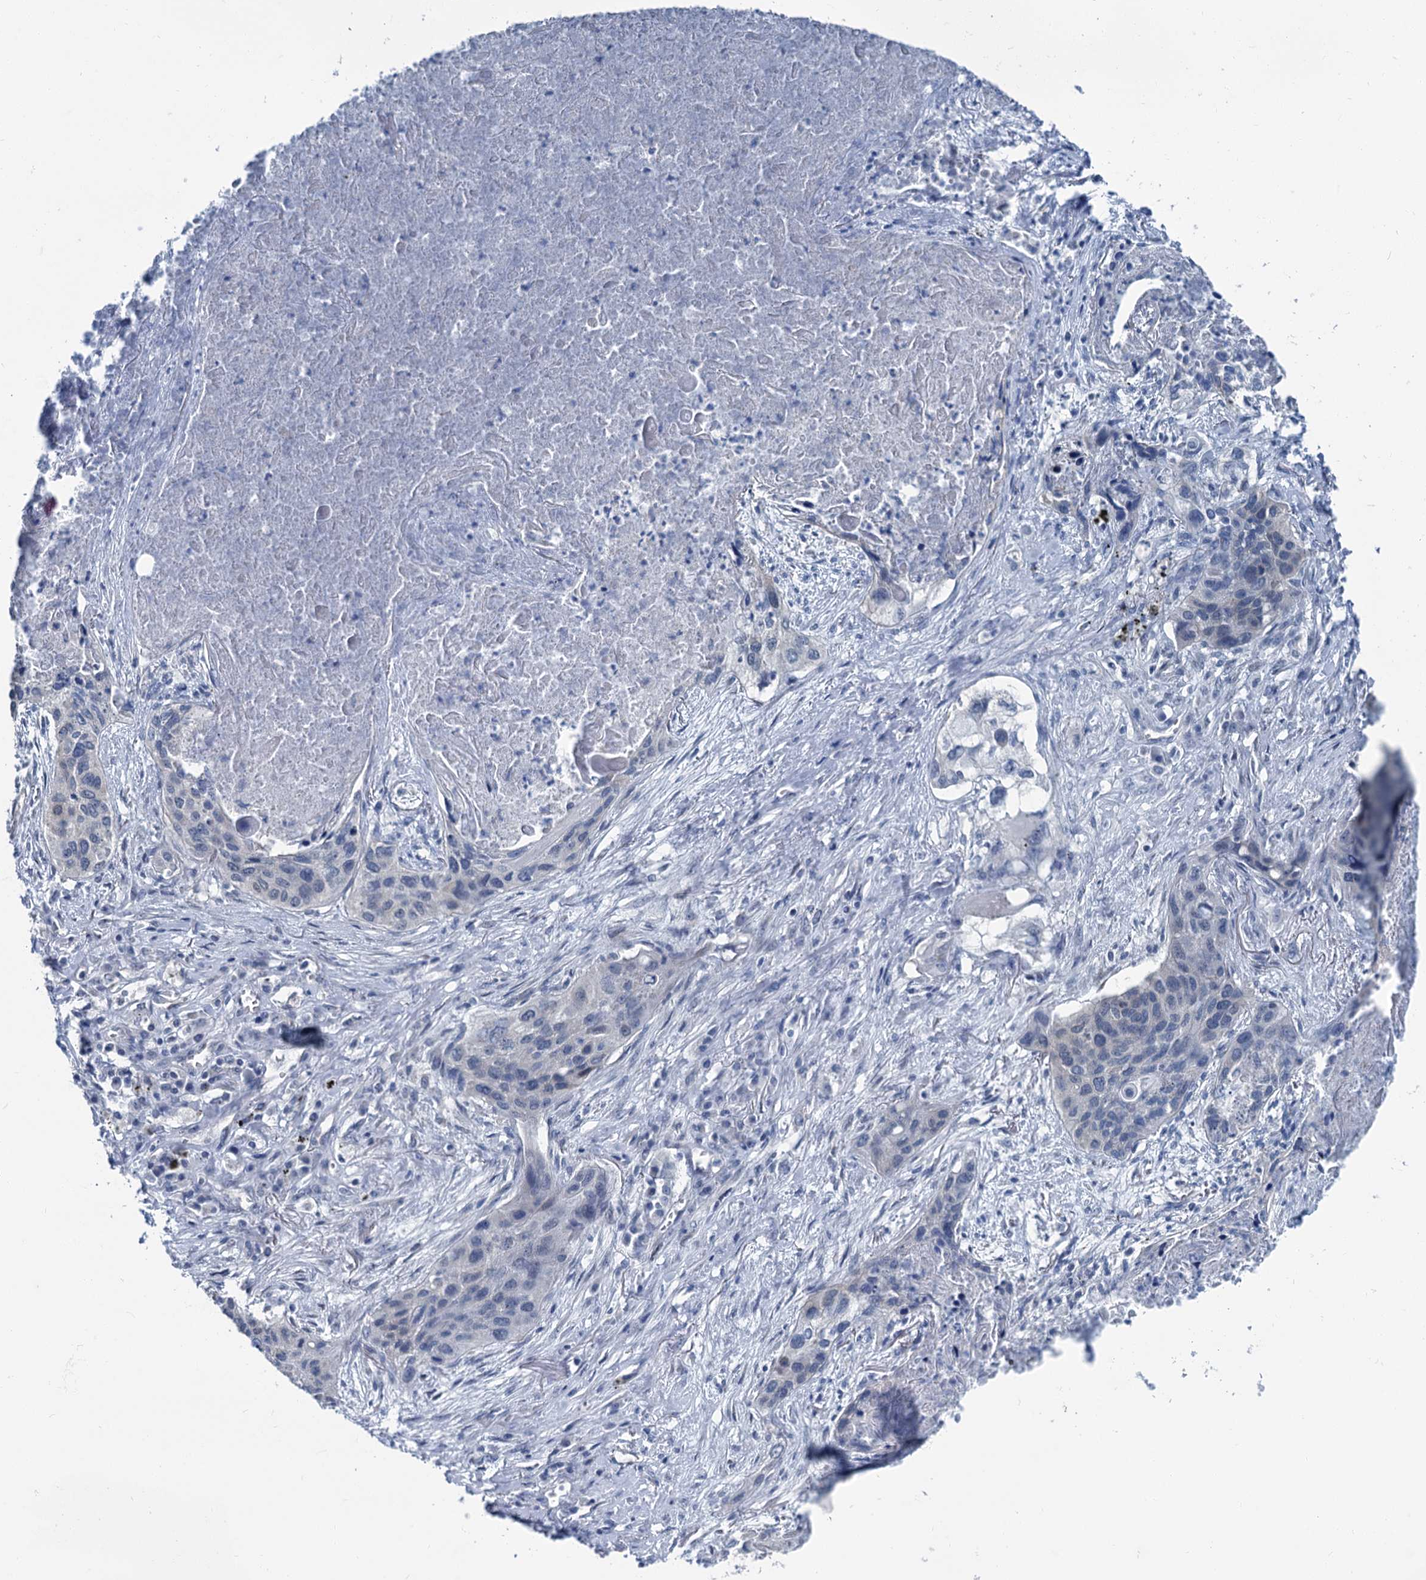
{"staining": {"intensity": "negative", "quantity": "none", "location": "none"}, "tissue": "lung cancer", "cell_type": "Tumor cells", "image_type": "cancer", "snomed": [{"axis": "morphology", "description": "Squamous cell carcinoma, NOS"}, {"axis": "topography", "description": "Lung"}], "caption": "A high-resolution histopathology image shows immunohistochemistry (IHC) staining of lung cancer (squamous cell carcinoma), which shows no significant expression in tumor cells.", "gene": "MIOX", "patient": {"sex": "female", "age": 63}}